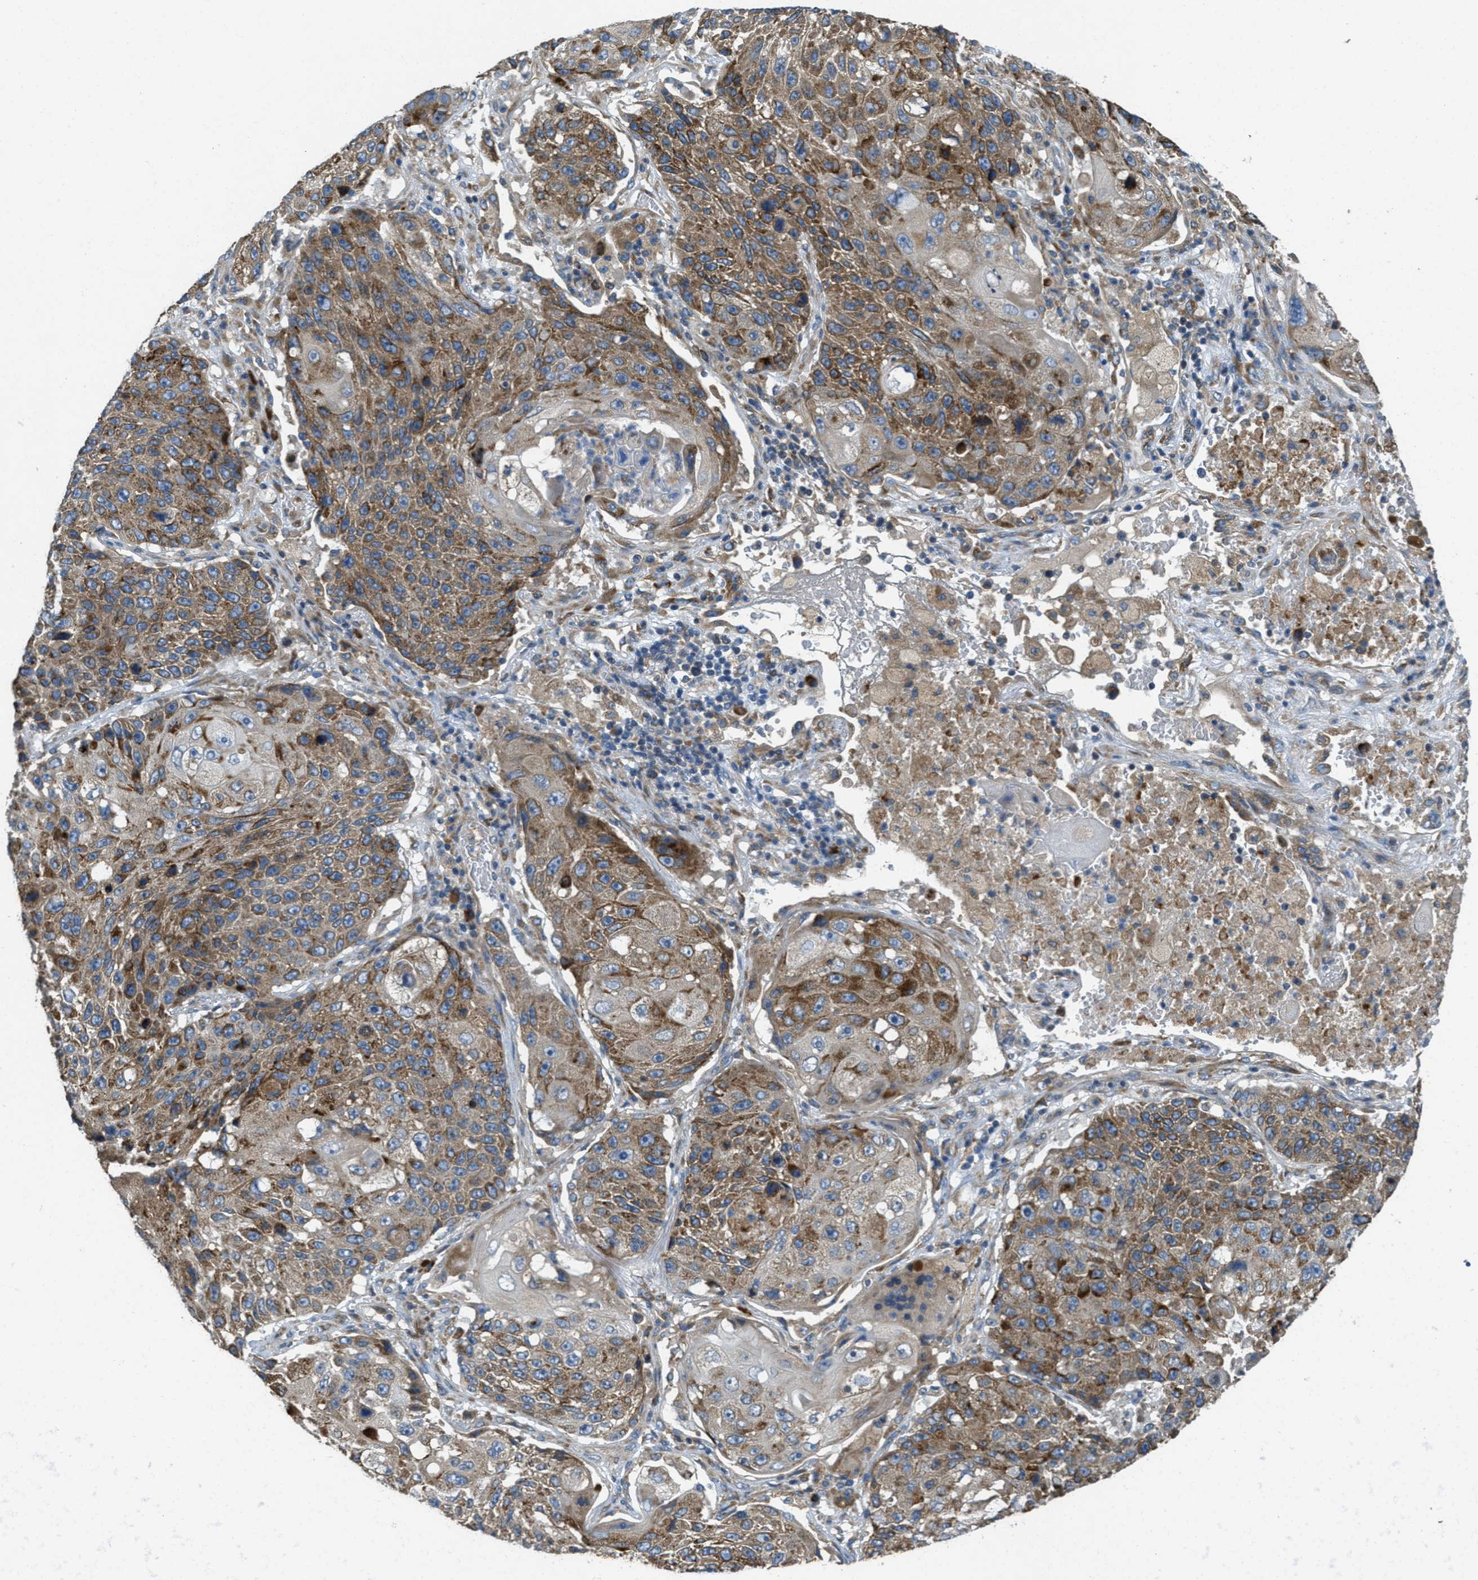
{"staining": {"intensity": "moderate", "quantity": ">75%", "location": "cytoplasmic/membranous"}, "tissue": "lung cancer", "cell_type": "Tumor cells", "image_type": "cancer", "snomed": [{"axis": "morphology", "description": "Squamous cell carcinoma, NOS"}, {"axis": "topography", "description": "Lung"}], "caption": "This is a histology image of immunohistochemistry staining of lung cancer (squamous cell carcinoma), which shows moderate positivity in the cytoplasmic/membranous of tumor cells.", "gene": "SSR1", "patient": {"sex": "male", "age": 61}}